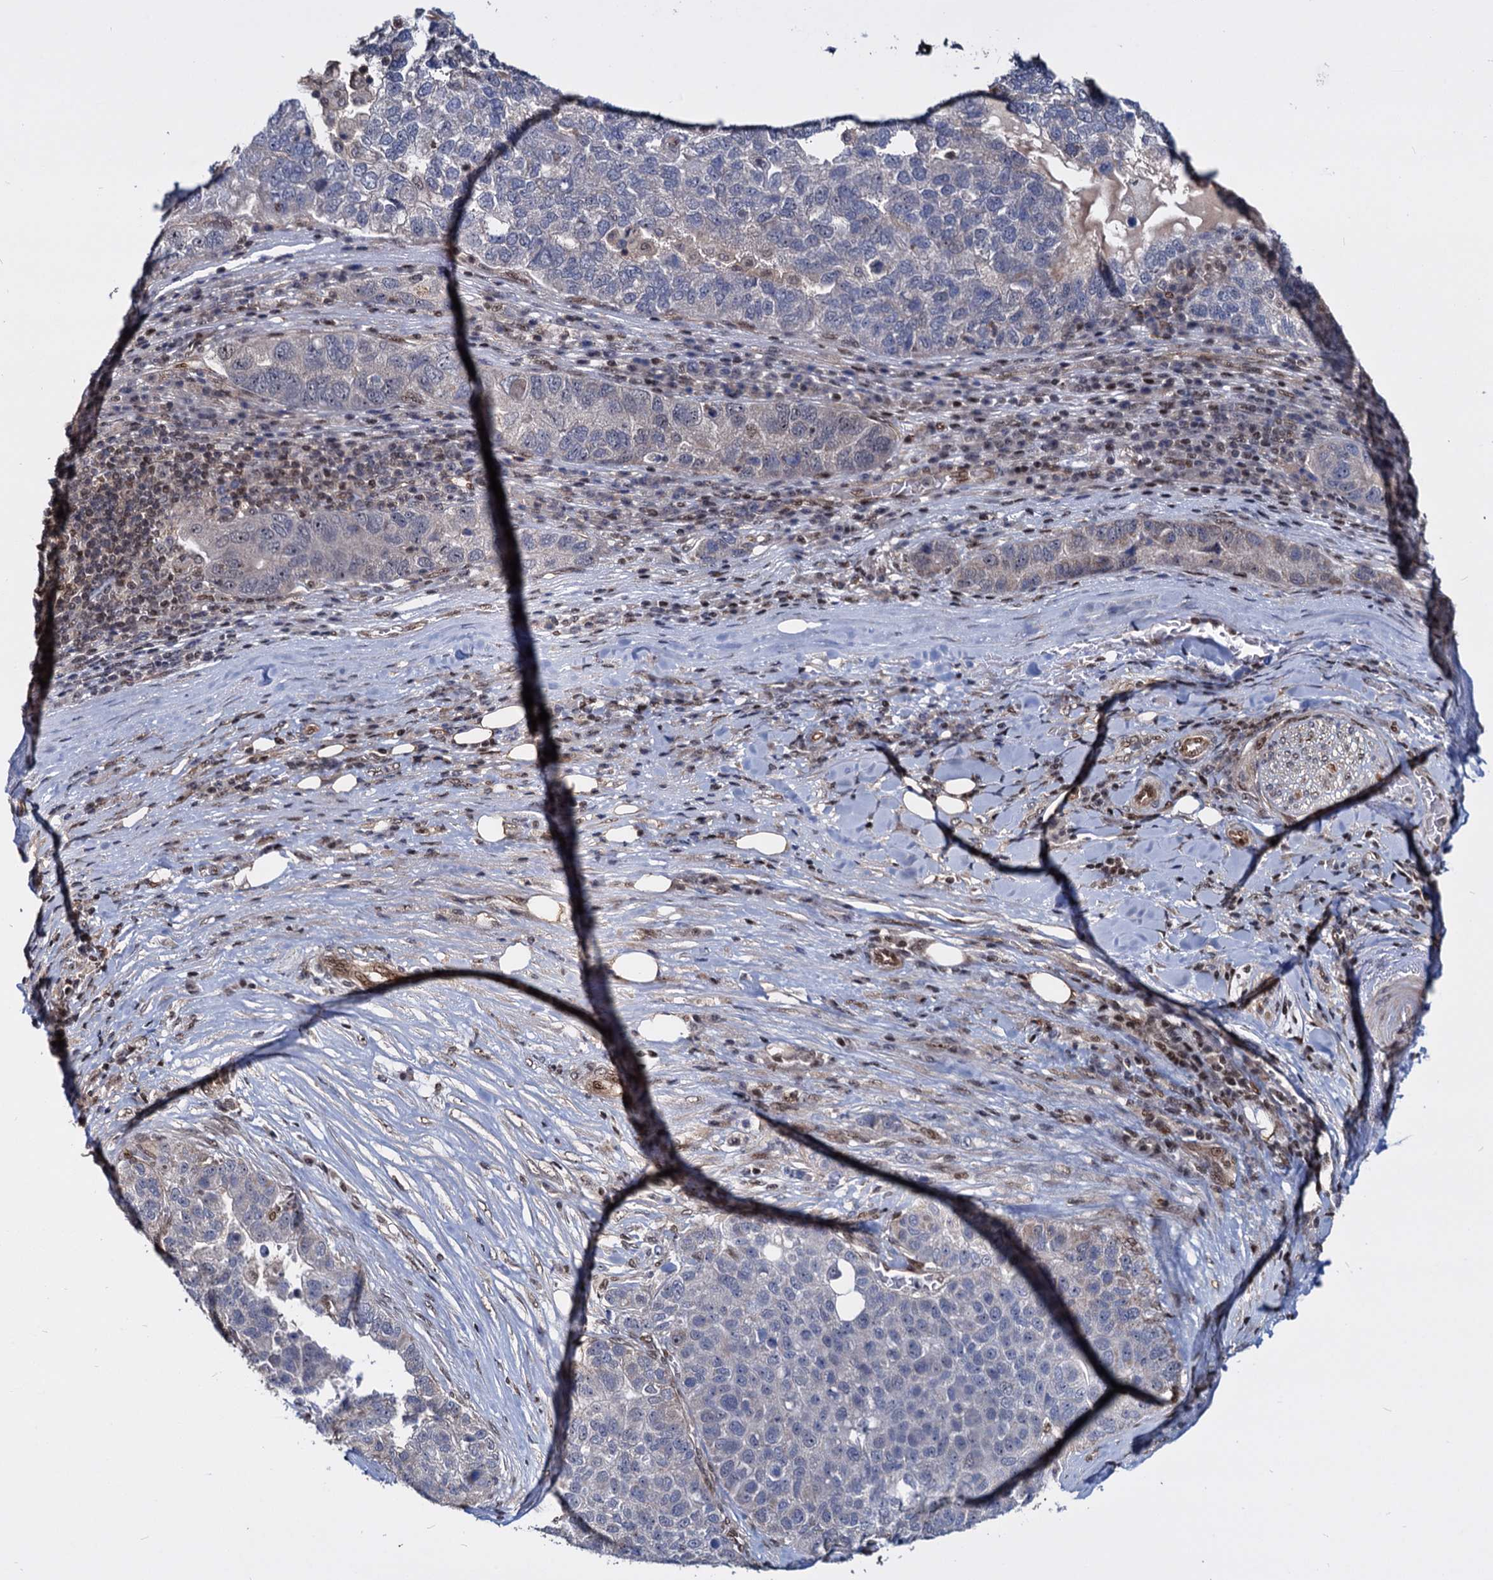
{"staining": {"intensity": "negative", "quantity": "none", "location": "none"}, "tissue": "pancreatic cancer", "cell_type": "Tumor cells", "image_type": "cancer", "snomed": [{"axis": "morphology", "description": "Adenocarcinoma, NOS"}, {"axis": "topography", "description": "Pancreas"}], "caption": "Tumor cells are negative for brown protein staining in pancreatic adenocarcinoma.", "gene": "UBLCP1", "patient": {"sex": "female", "age": 61}}